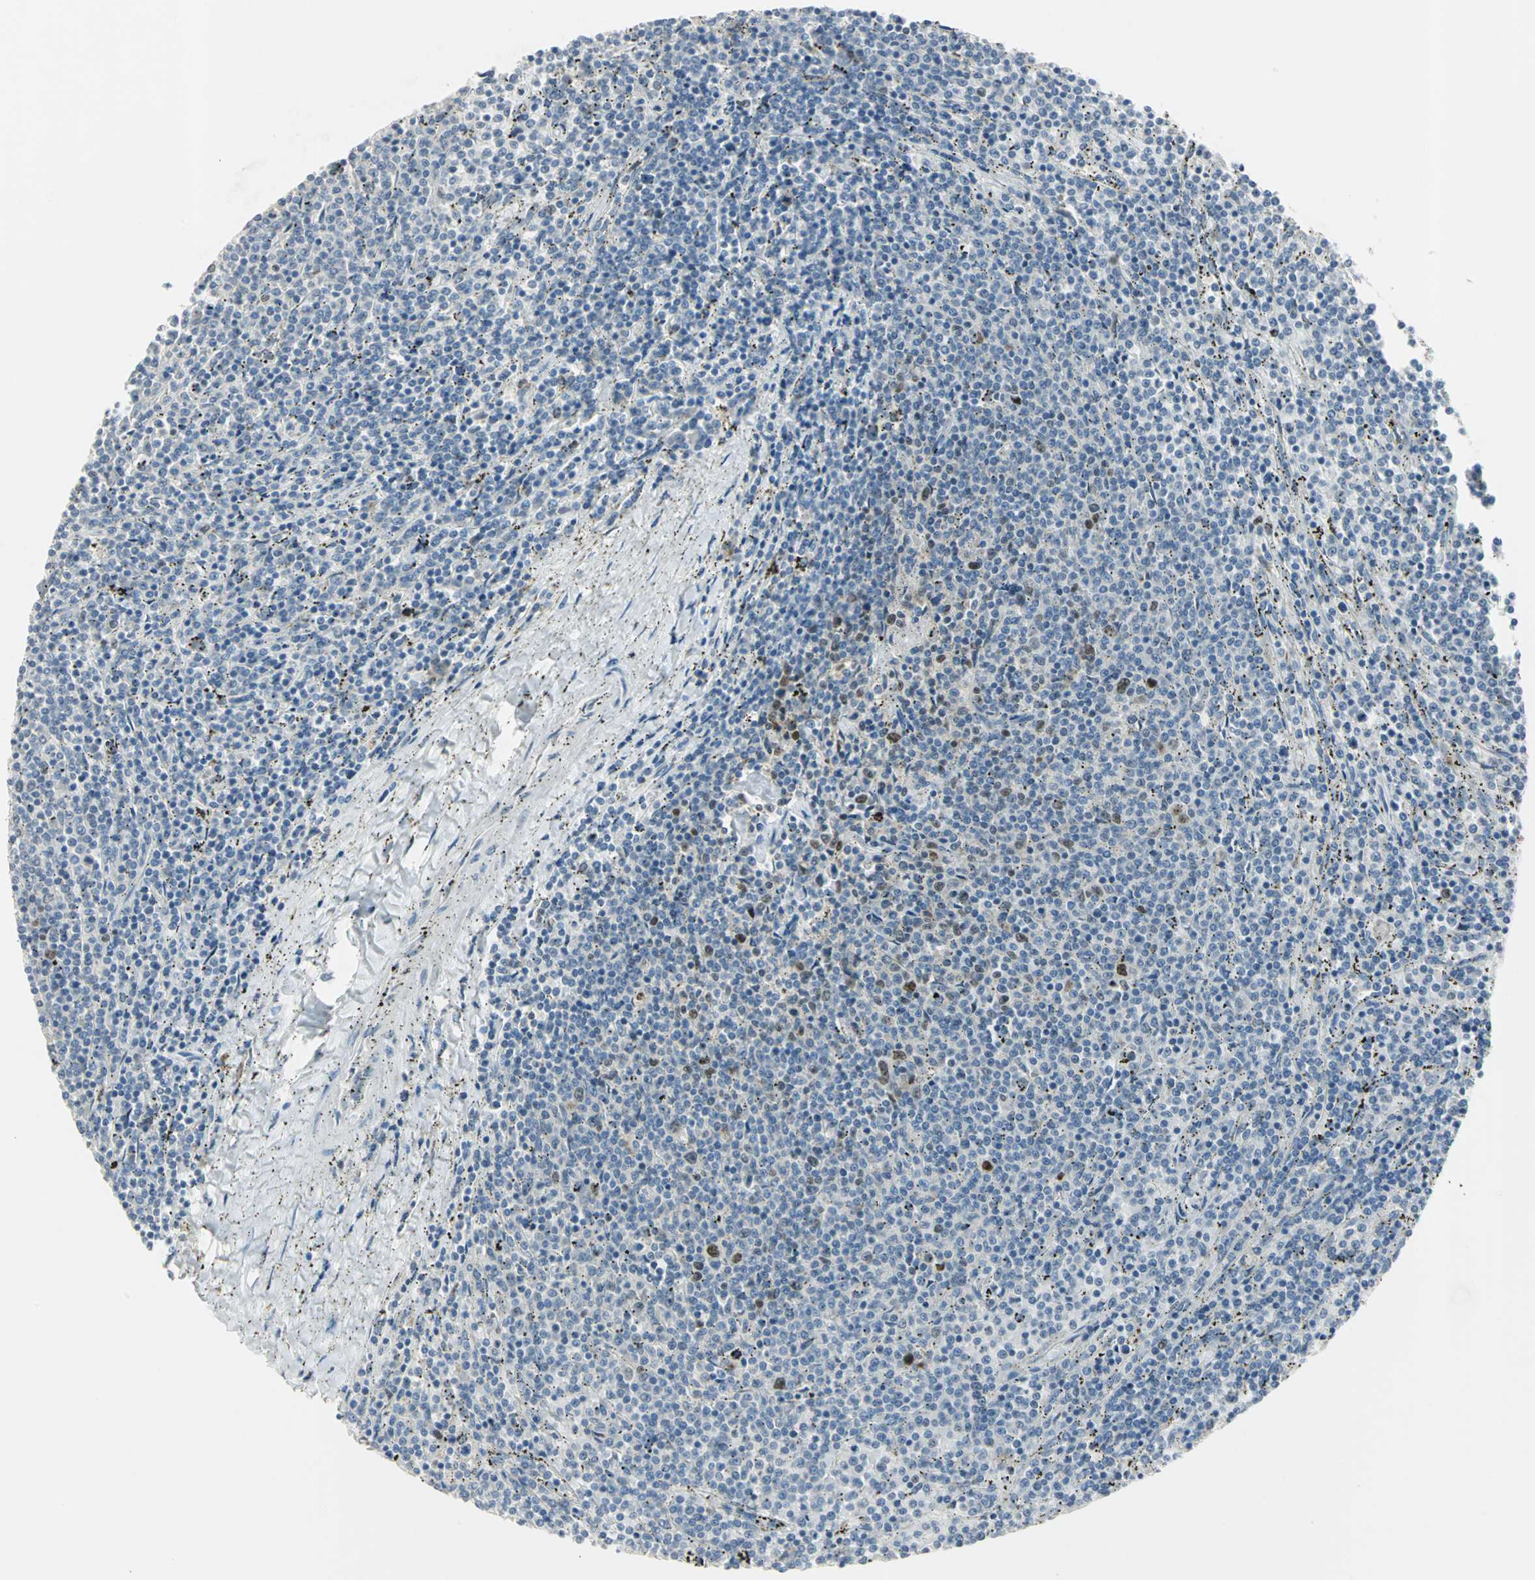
{"staining": {"intensity": "strong", "quantity": "<25%", "location": "nuclear"}, "tissue": "lymphoma", "cell_type": "Tumor cells", "image_type": "cancer", "snomed": [{"axis": "morphology", "description": "Malignant lymphoma, non-Hodgkin's type, Low grade"}, {"axis": "topography", "description": "Spleen"}], "caption": "Lymphoma stained for a protein (brown) demonstrates strong nuclear positive staining in about <25% of tumor cells.", "gene": "BCL6", "patient": {"sex": "female", "age": 50}}